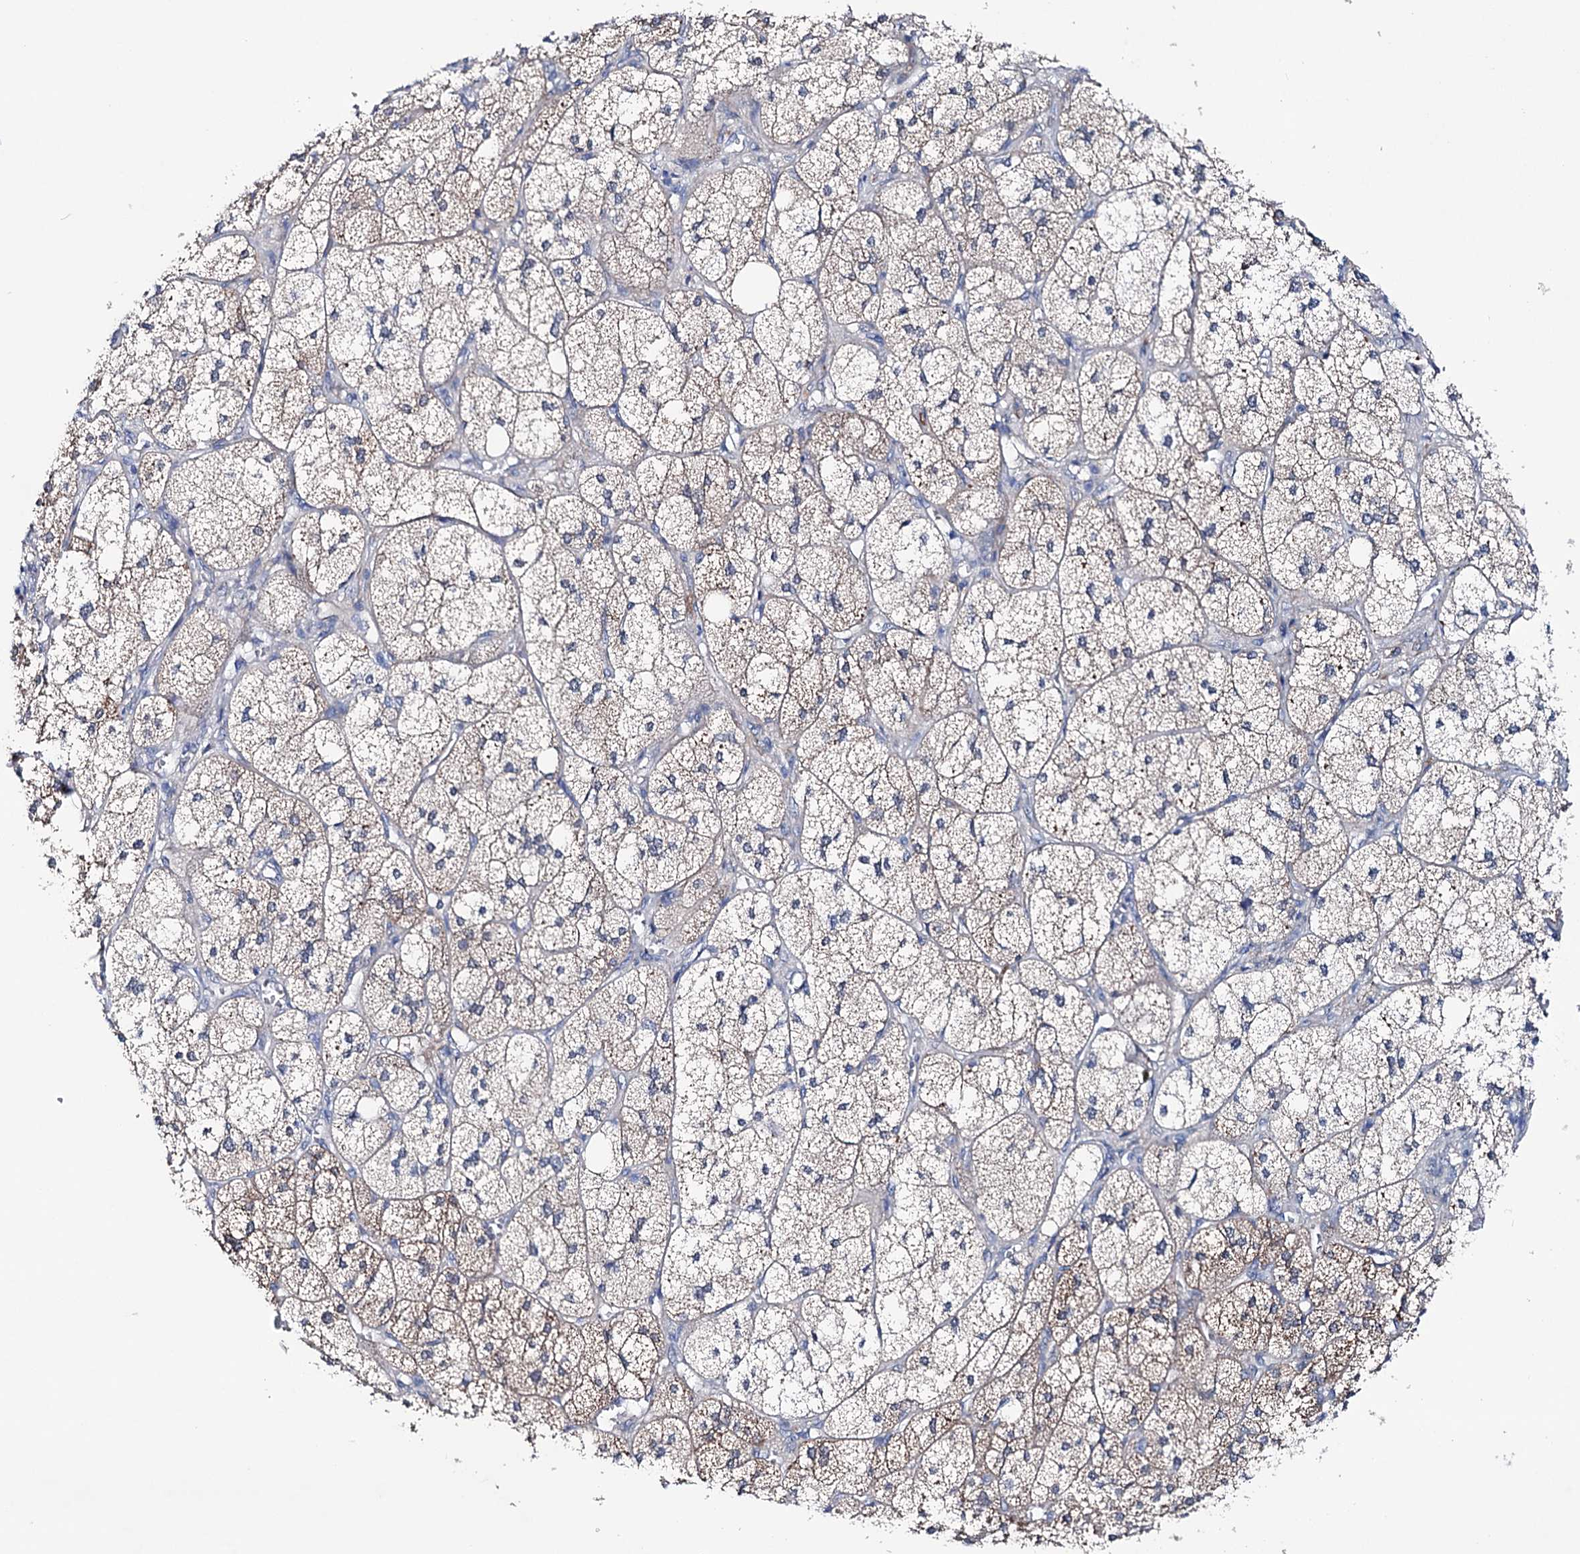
{"staining": {"intensity": "strong", "quantity": "25%-75%", "location": "cytoplasmic/membranous"}, "tissue": "adrenal gland", "cell_type": "Glandular cells", "image_type": "normal", "snomed": [{"axis": "morphology", "description": "Normal tissue, NOS"}, {"axis": "topography", "description": "Adrenal gland"}], "caption": "Human adrenal gland stained with a brown dye displays strong cytoplasmic/membranous positive positivity in about 25%-75% of glandular cells.", "gene": "SHROOM1", "patient": {"sex": "female", "age": 61}}